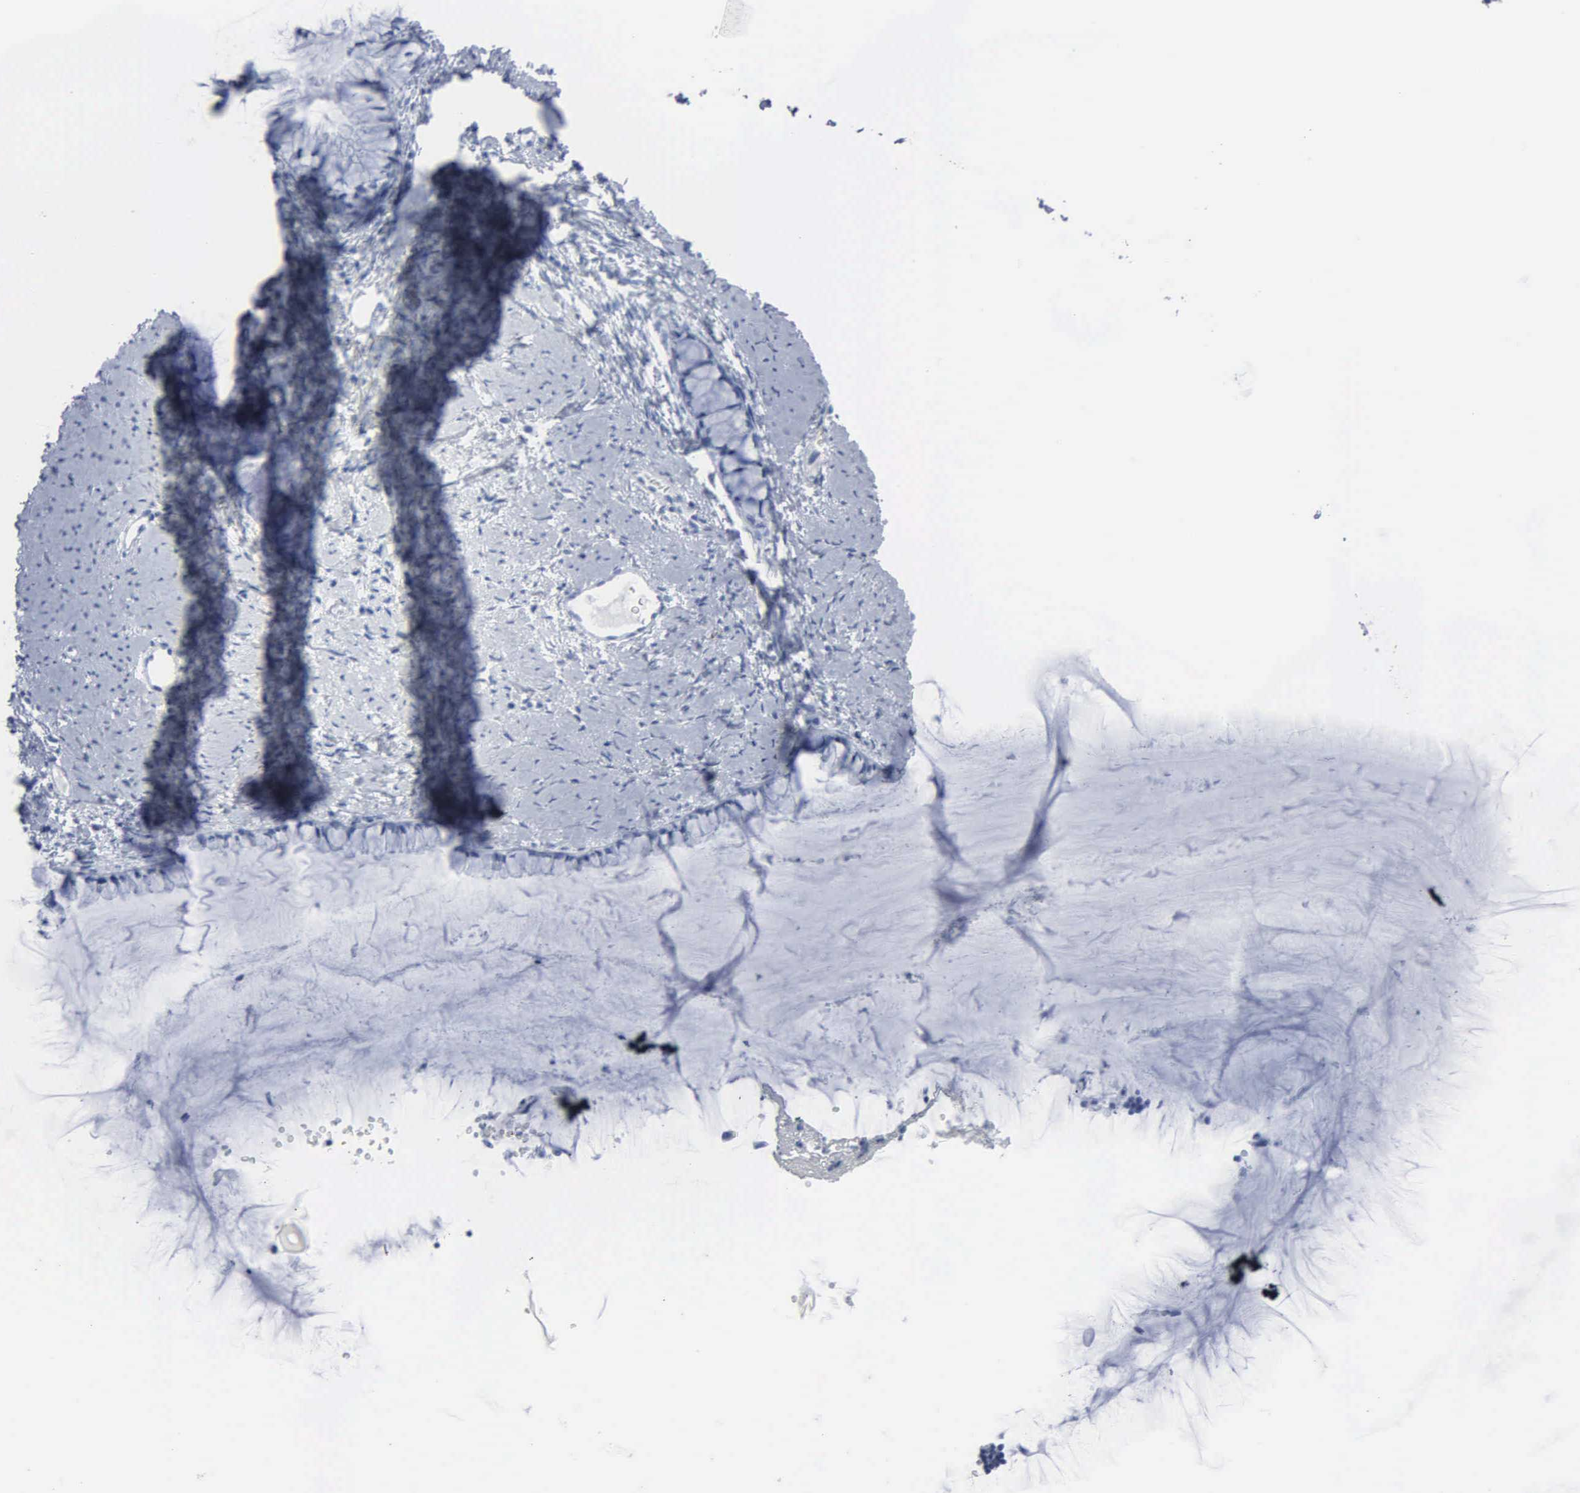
{"staining": {"intensity": "negative", "quantity": "none", "location": "none"}, "tissue": "cervix", "cell_type": "Glandular cells", "image_type": "normal", "snomed": [{"axis": "morphology", "description": "Normal tissue, NOS"}, {"axis": "topography", "description": "Cervix"}], "caption": "Immunohistochemical staining of benign human cervix exhibits no significant positivity in glandular cells. The staining is performed using DAB (3,3'-diaminobenzidine) brown chromogen with nuclei counter-stained in using hematoxylin.", "gene": "DMD", "patient": {"sex": "female", "age": 82}}